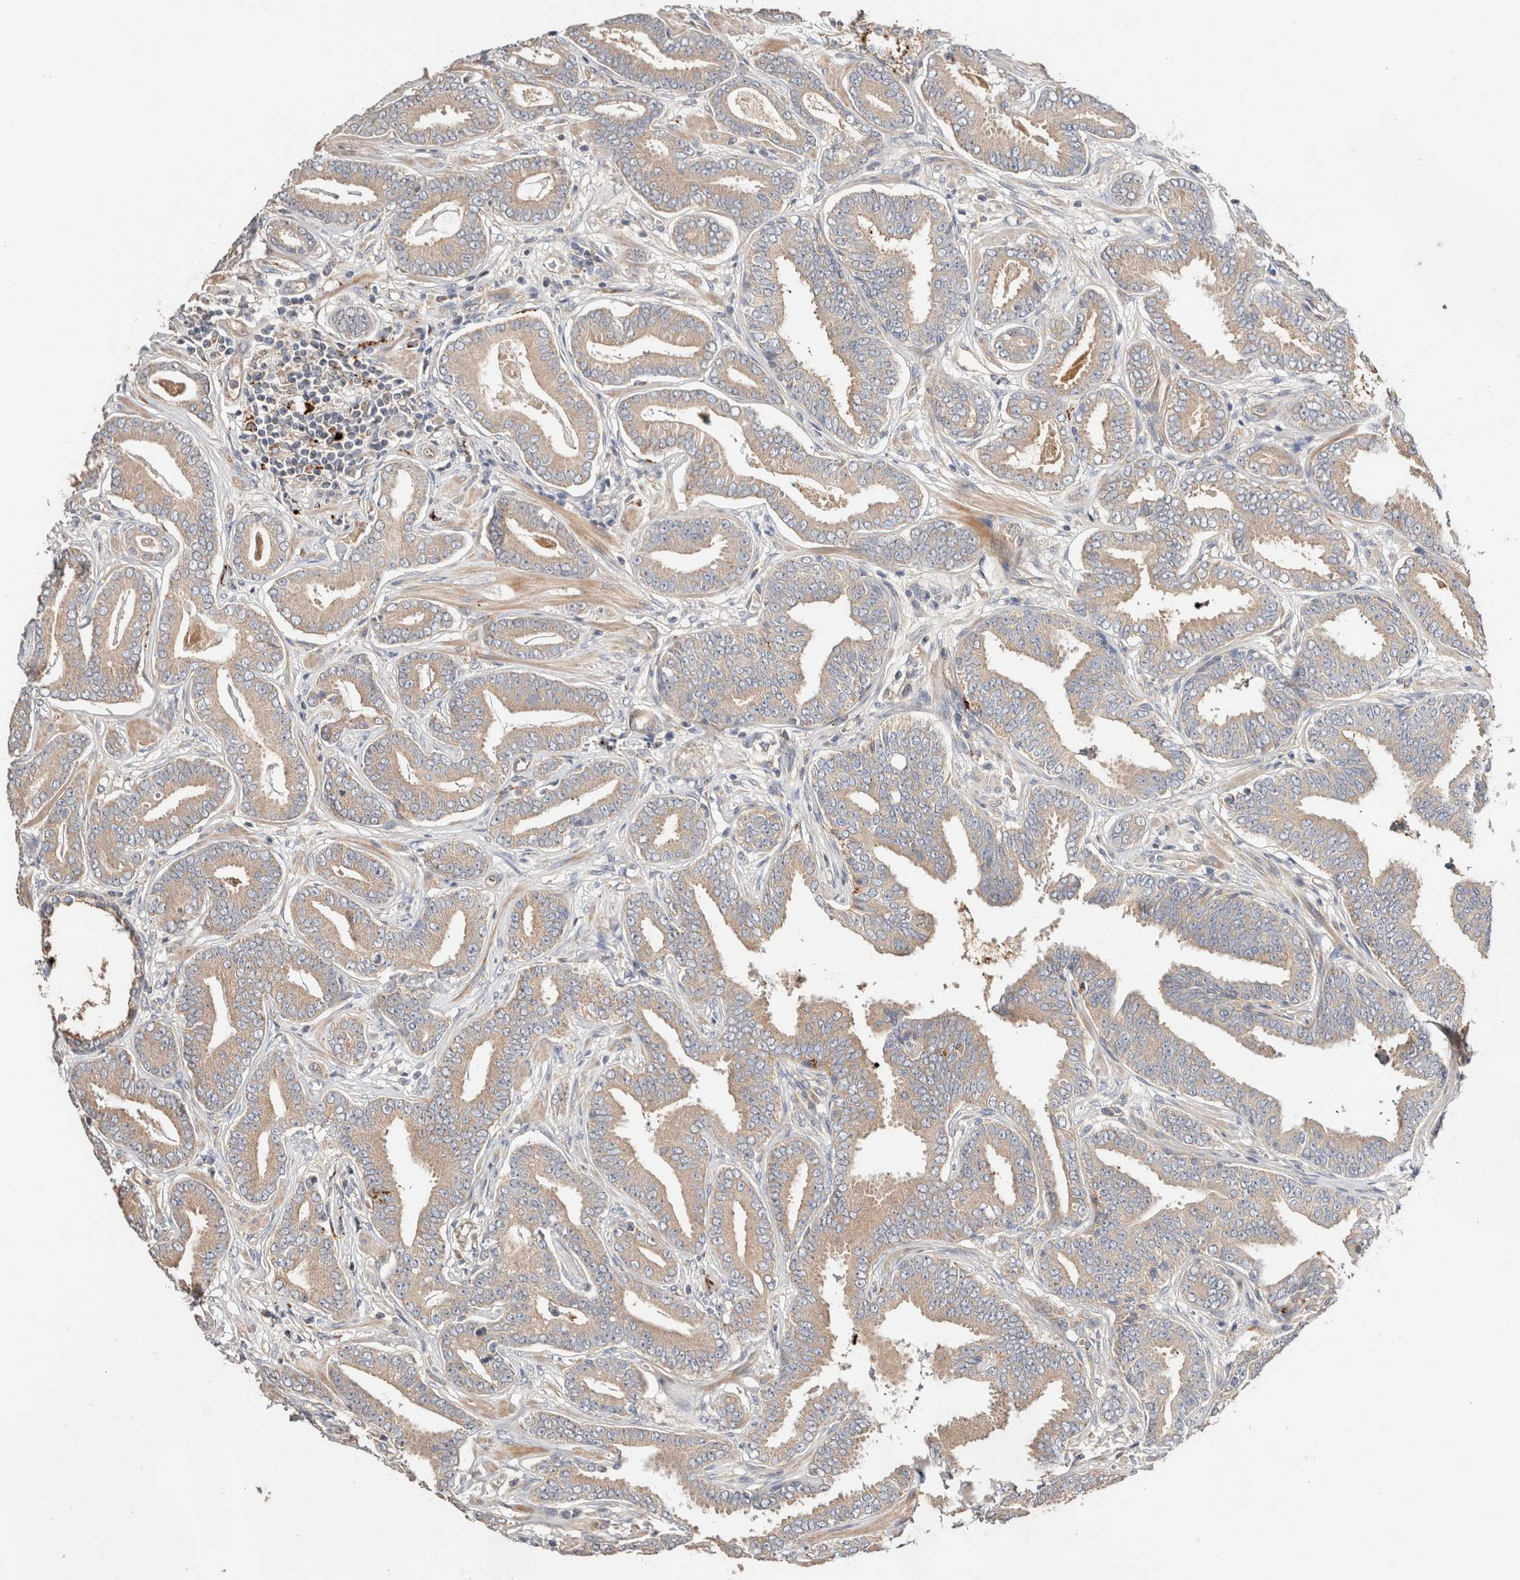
{"staining": {"intensity": "weak", "quantity": "25%-75%", "location": "cytoplasmic/membranous"}, "tissue": "prostate cancer", "cell_type": "Tumor cells", "image_type": "cancer", "snomed": [{"axis": "morphology", "description": "Adenocarcinoma, Low grade"}, {"axis": "topography", "description": "Prostate"}], "caption": "Immunohistochemical staining of prostate cancer exhibits weak cytoplasmic/membranous protein expression in about 25%-75% of tumor cells. Using DAB (brown) and hematoxylin (blue) stains, captured at high magnification using brightfield microscopy.", "gene": "B3GNTL1", "patient": {"sex": "male", "age": 62}}